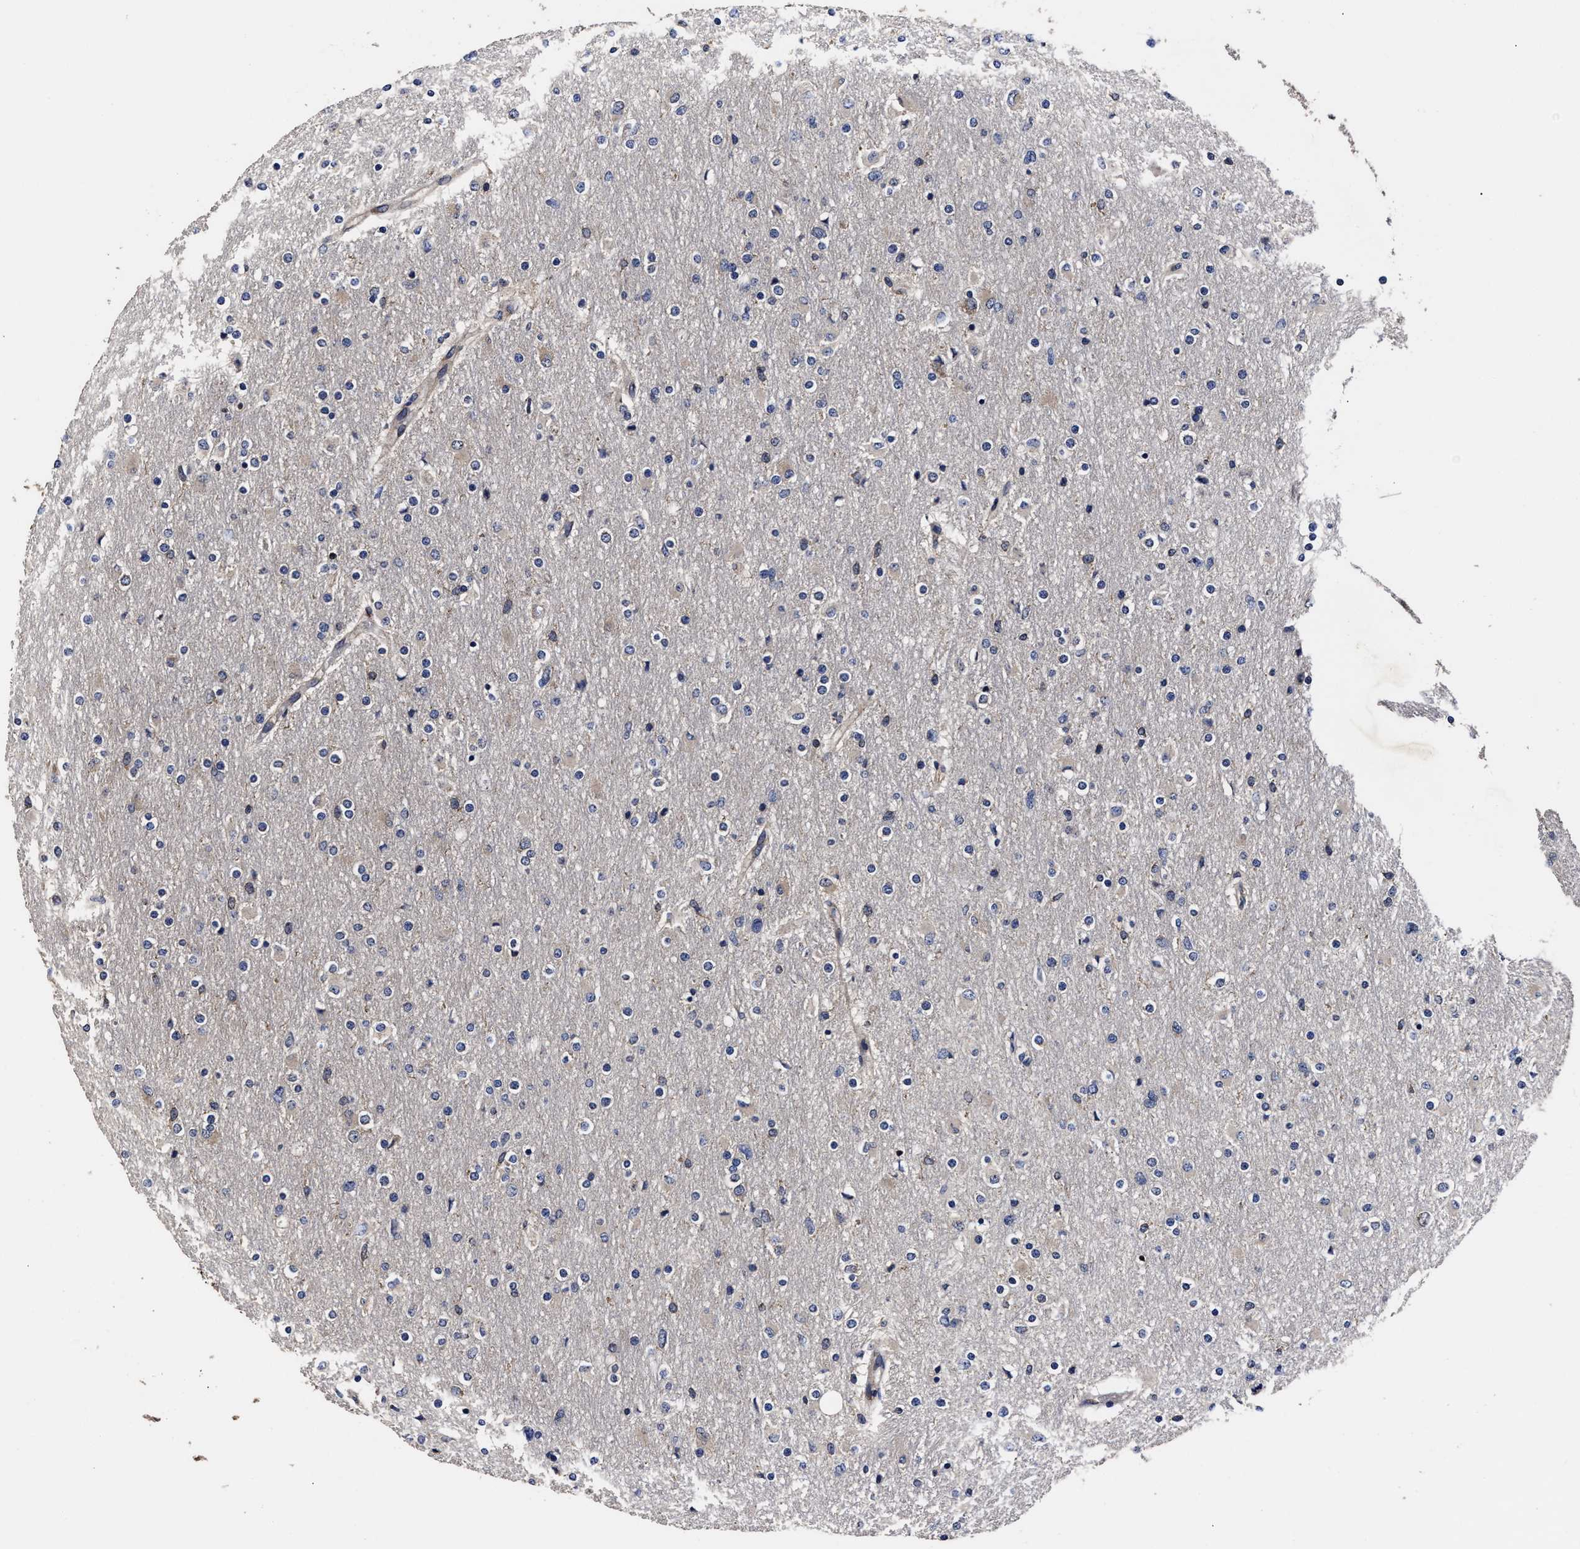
{"staining": {"intensity": "weak", "quantity": "<25%", "location": "cytoplasmic/membranous"}, "tissue": "glioma", "cell_type": "Tumor cells", "image_type": "cancer", "snomed": [{"axis": "morphology", "description": "Glioma, malignant, High grade"}, {"axis": "topography", "description": "Cerebral cortex"}], "caption": "The histopathology image demonstrates no significant positivity in tumor cells of malignant glioma (high-grade).", "gene": "AVEN", "patient": {"sex": "female", "age": 36}}